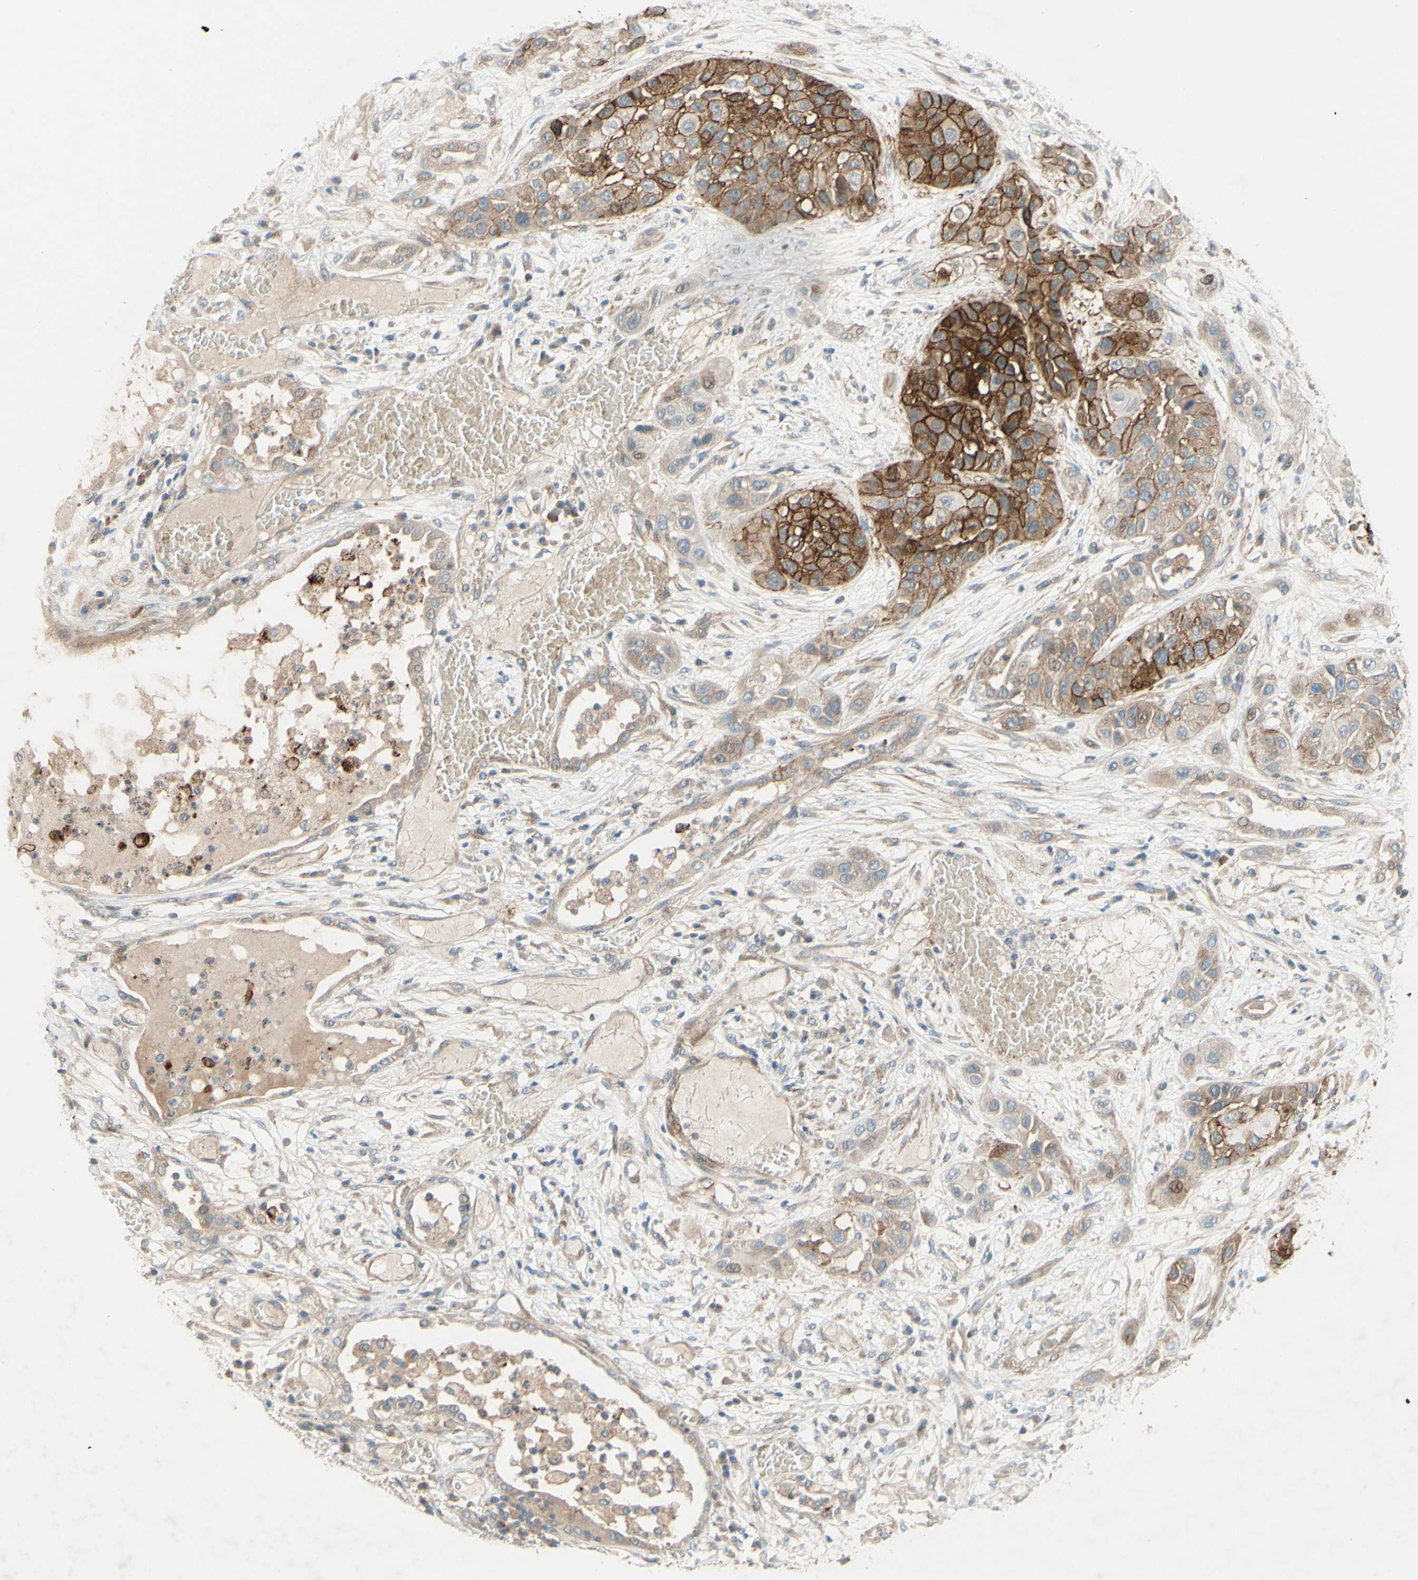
{"staining": {"intensity": "strong", "quantity": "25%-75%", "location": "cytoplasmic/membranous"}, "tissue": "lung cancer", "cell_type": "Tumor cells", "image_type": "cancer", "snomed": [{"axis": "morphology", "description": "Squamous cell carcinoma, NOS"}, {"axis": "topography", "description": "Lung"}], "caption": "Immunohistochemistry image of neoplastic tissue: lung squamous cell carcinoma stained using IHC exhibits high levels of strong protein expression localized specifically in the cytoplasmic/membranous of tumor cells, appearing as a cytoplasmic/membranous brown color.", "gene": "ADAM17", "patient": {"sex": "male", "age": 71}}